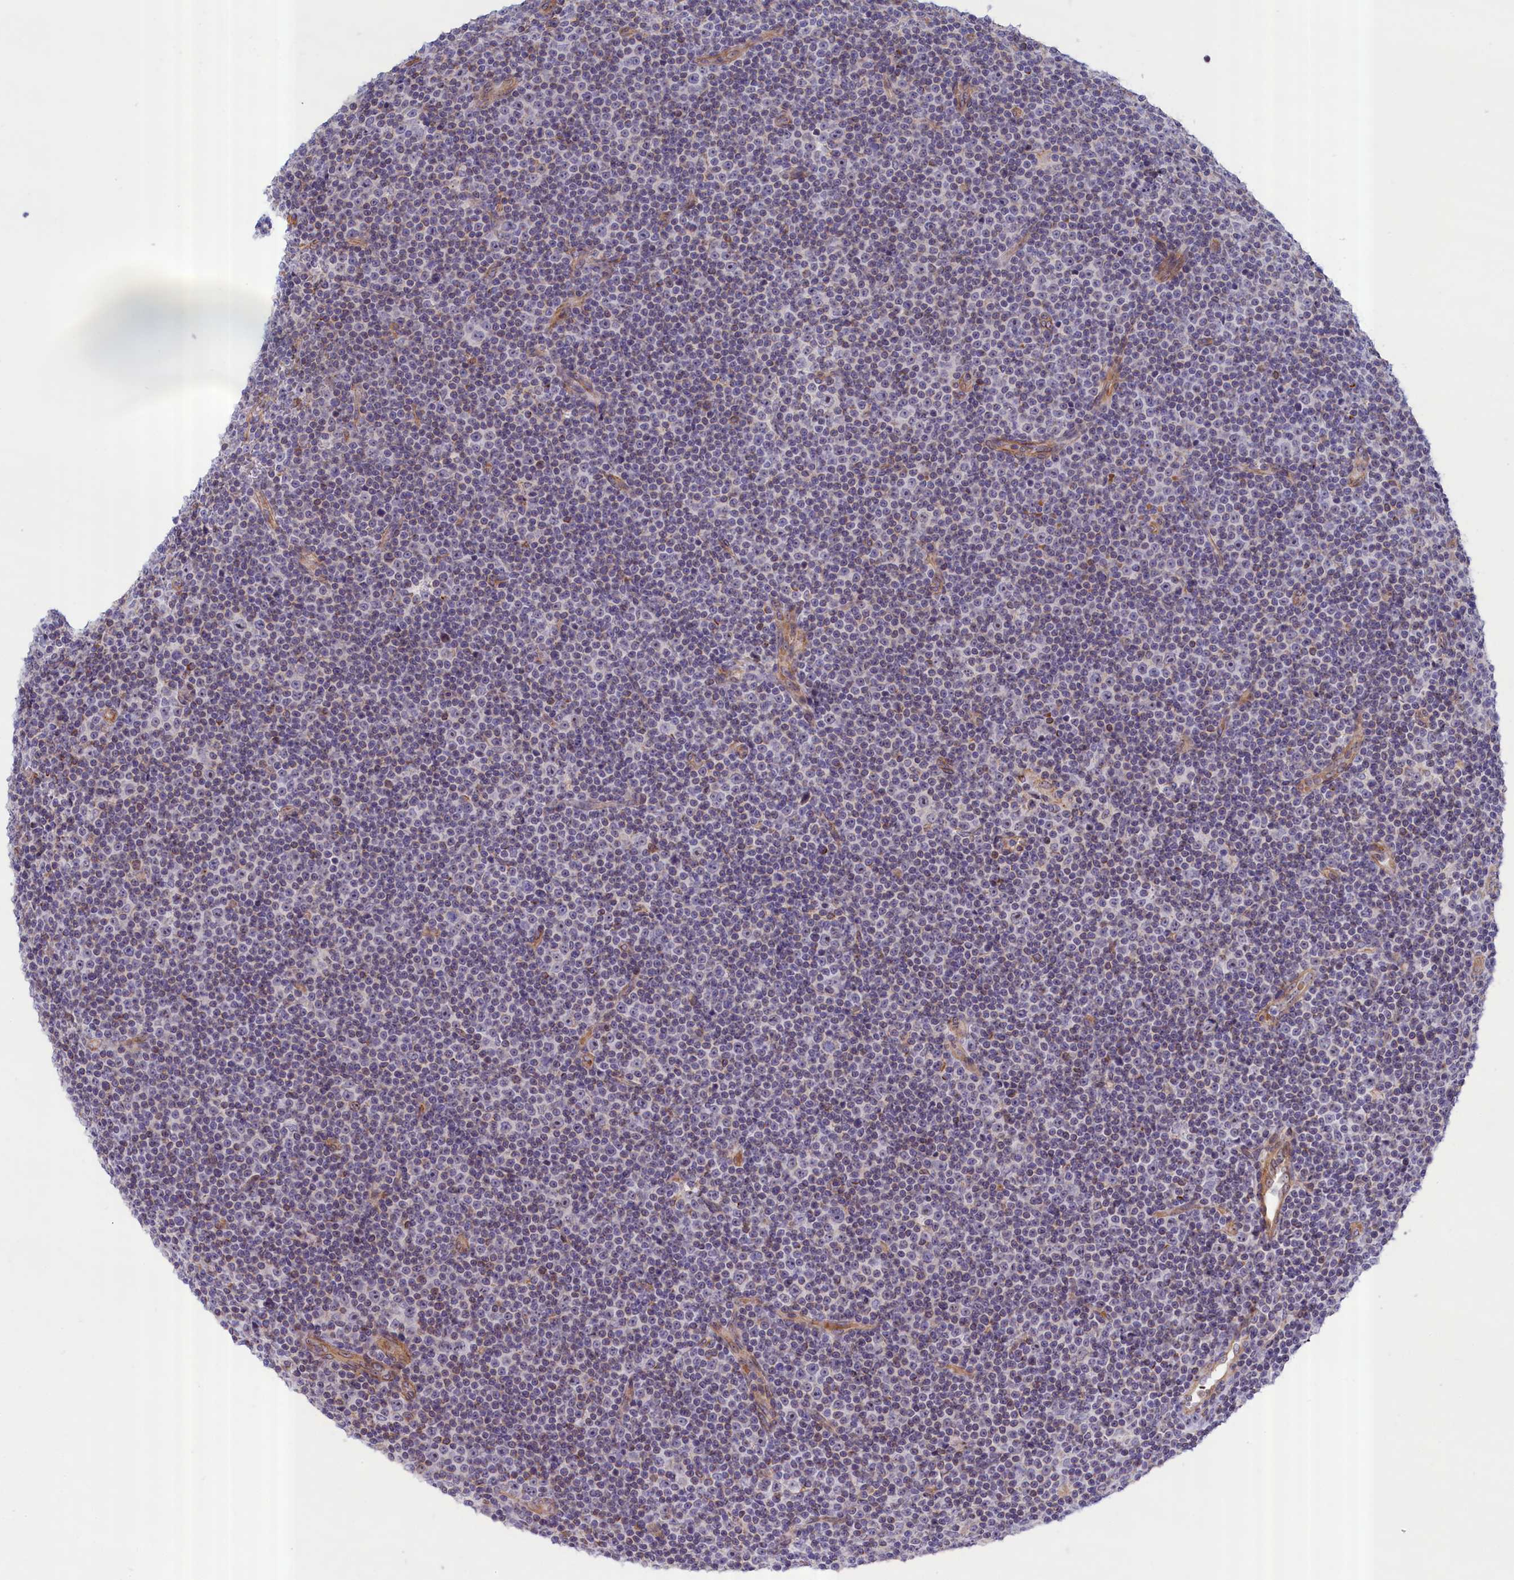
{"staining": {"intensity": "negative", "quantity": "none", "location": "none"}, "tissue": "lymphoma", "cell_type": "Tumor cells", "image_type": "cancer", "snomed": [{"axis": "morphology", "description": "Malignant lymphoma, non-Hodgkin's type, Low grade"}, {"axis": "topography", "description": "Lymph node"}], "caption": "The immunohistochemistry (IHC) photomicrograph has no significant expression in tumor cells of lymphoma tissue.", "gene": "ABCC12", "patient": {"sex": "female", "age": 67}}